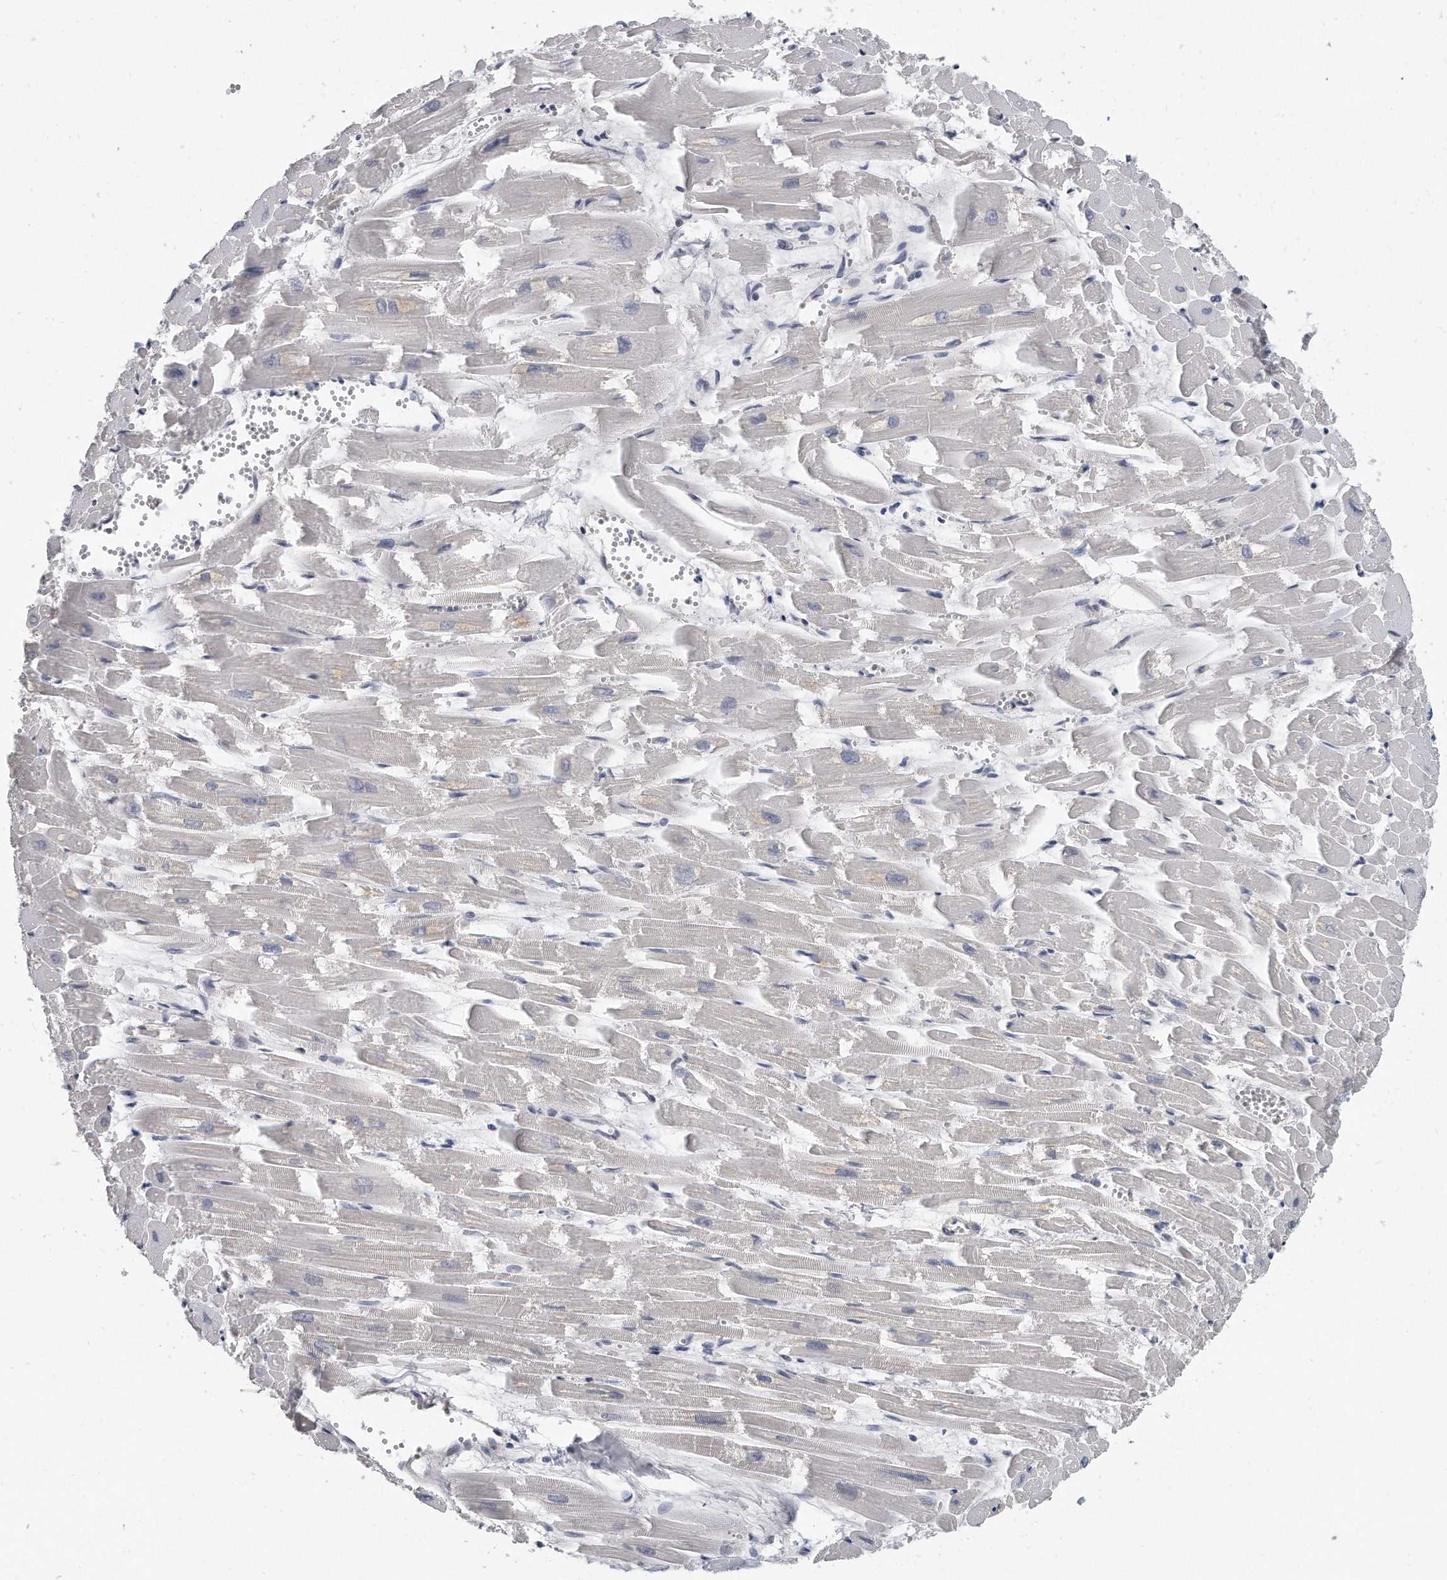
{"staining": {"intensity": "negative", "quantity": "none", "location": "none"}, "tissue": "heart muscle", "cell_type": "Cardiomyocytes", "image_type": "normal", "snomed": [{"axis": "morphology", "description": "Normal tissue, NOS"}, {"axis": "topography", "description": "Heart"}], "caption": "Immunohistochemistry image of benign heart muscle: human heart muscle stained with DAB (3,3'-diaminobenzidine) displays no significant protein staining in cardiomyocytes.", "gene": "TFCP2L1", "patient": {"sex": "male", "age": 54}}